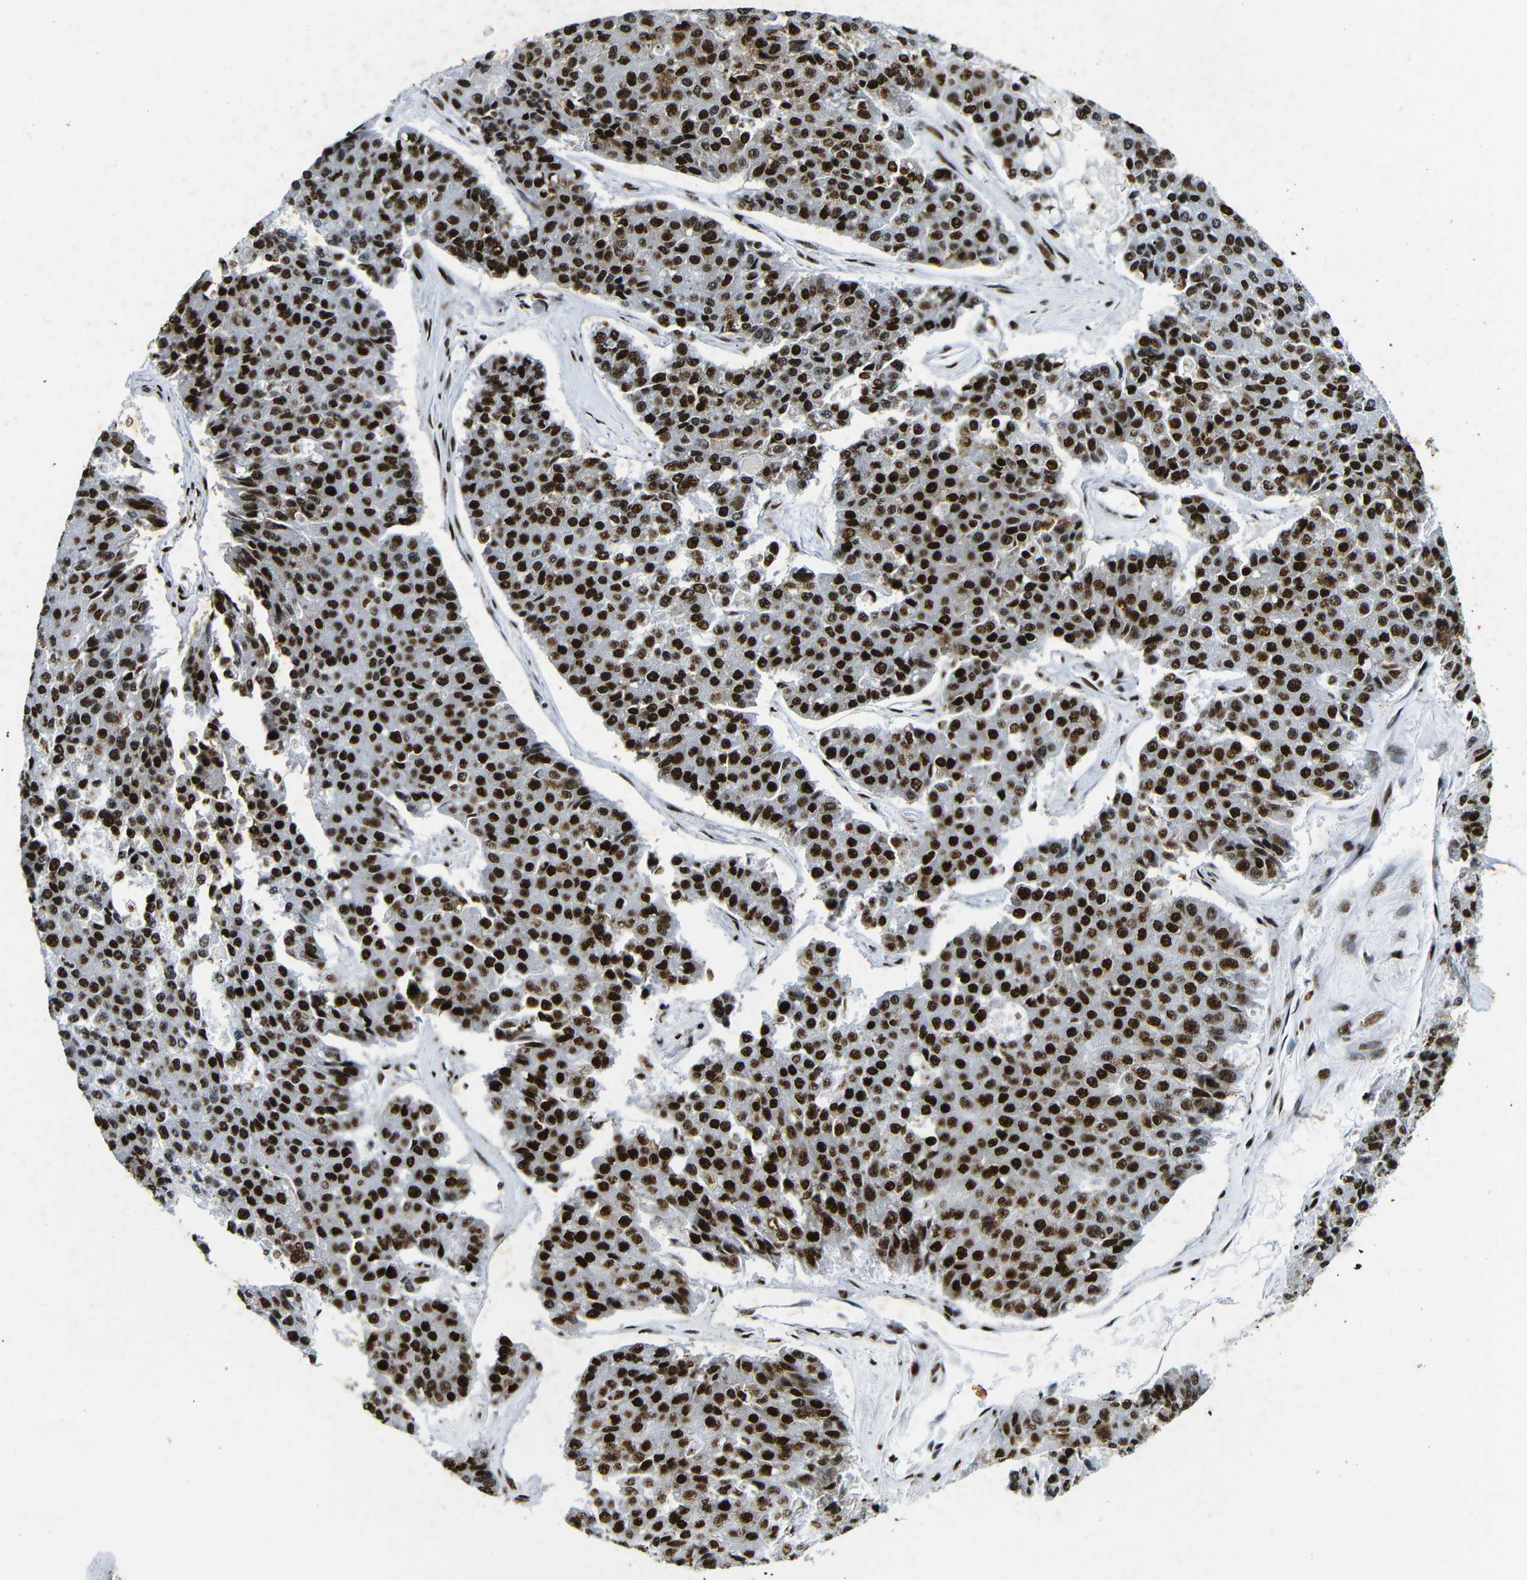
{"staining": {"intensity": "strong", "quantity": ">75%", "location": "nuclear"}, "tissue": "pancreatic cancer", "cell_type": "Tumor cells", "image_type": "cancer", "snomed": [{"axis": "morphology", "description": "Adenocarcinoma, NOS"}, {"axis": "topography", "description": "Pancreas"}], "caption": "IHC (DAB) staining of pancreatic adenocarcinoma reveals strong nuclear protein staining in approximately >75% of tumor cells.", "gene": "SRSF1", "patient": {"sex": "male", "age": 50}}